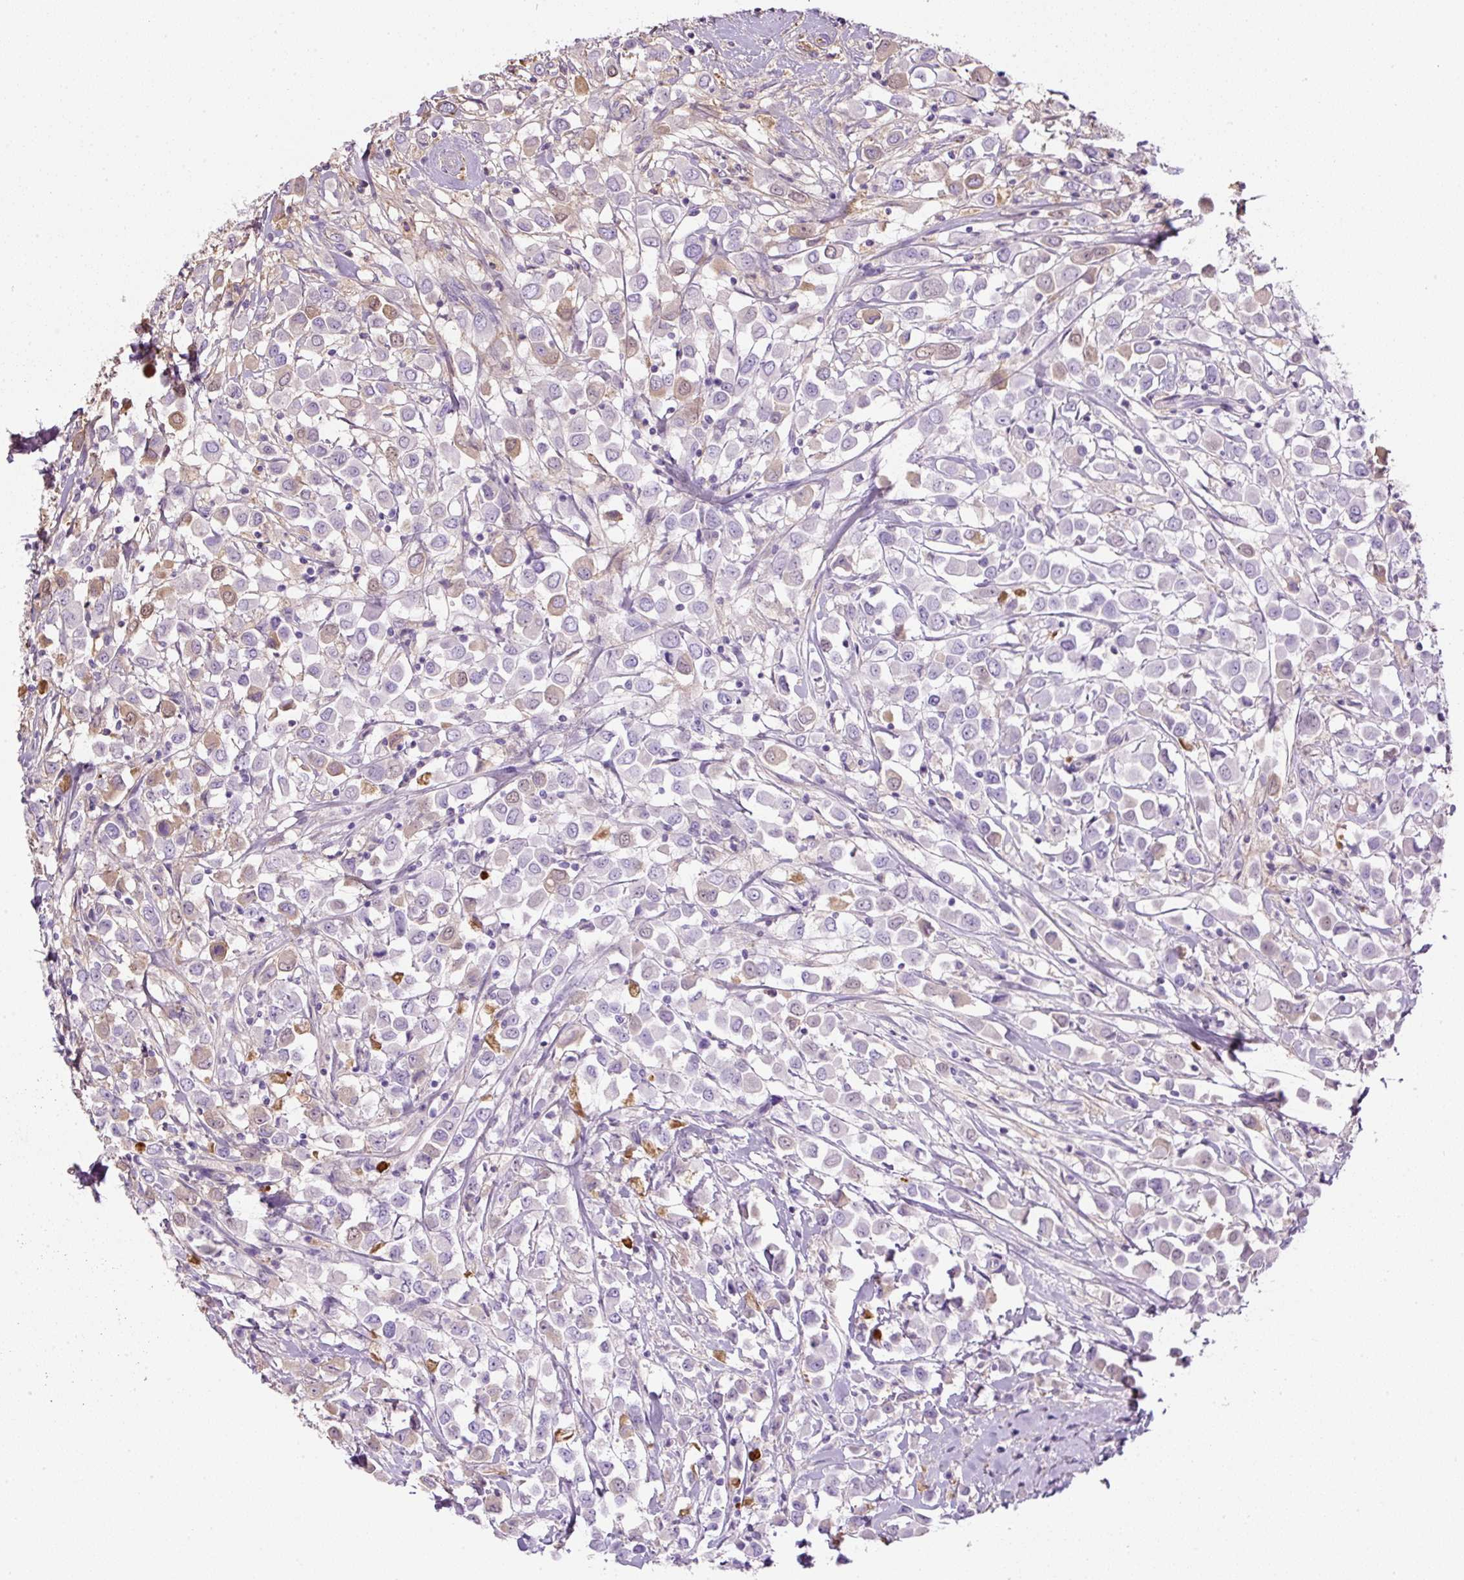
{"staining": {"intensity": "moderate", "quantity": "<25%", "location": "cytoplasmic/membranous,nuclear"}, "tissue": "breast cancer", "cell_type": "Tumor cells", "image_type": "cancer", "snomed": [{"axis": "morphology", "description": "Duct carcinoma"}, {"axis": "topography", "description": "Breast"}], "caption": "Immunohistochemistry (IHC) histopathology image of neoplastic tissue: breast cancer stained using IHC demonstrates low levels of moderate protein expression localized specifically in the cytoplasmic/membranous and nuclear of tumor cells, appearing as a cytoplasmic/membranous and nuclear brown color.", "gene": "APOA1", "patient": {"sex": "female", "age": 61}}